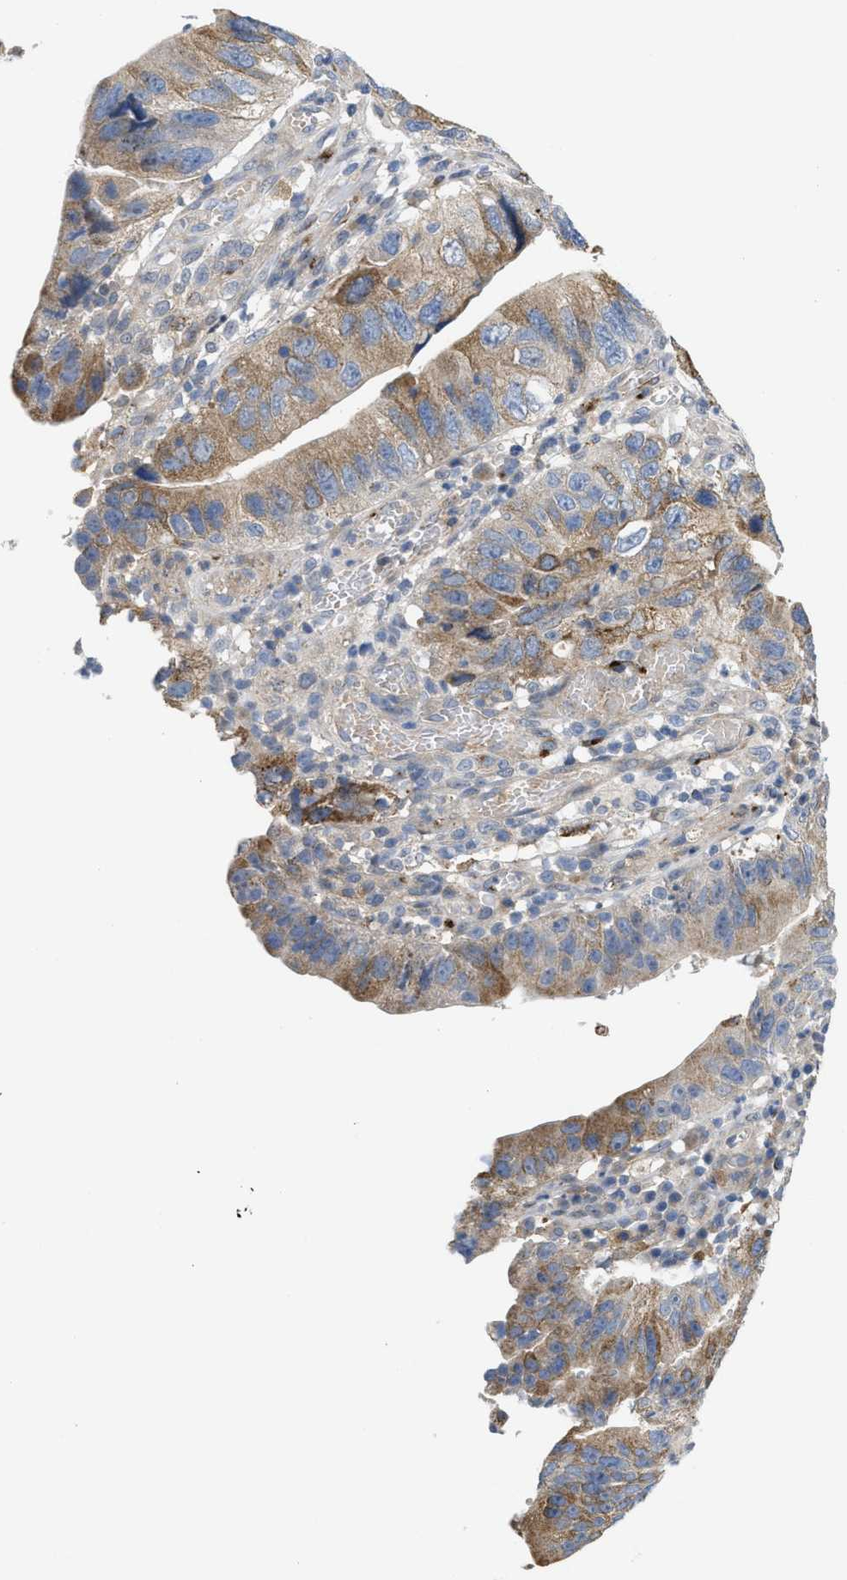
{"staining": {"intensity": "moderate", "quantity": "25%-75%", "location": "cytoplasmic/membranous"}, "tissue": "stomach cancer", "cell_type": "Tumor cells", "image_type": "cancer", "snomed": [{"axis": "morphology", "description": "Adenocarcinoma, NOS"}, {"axis": "topography", "description": "Stomach"}], "caption": "Protein staining exhibits moderate cytoplasmic/membranous expression in approximately 25%-75% of tumor cells in stomach cancer.", "gene": "ZNF70", "patient": {"sex": "male", "age": 59}}